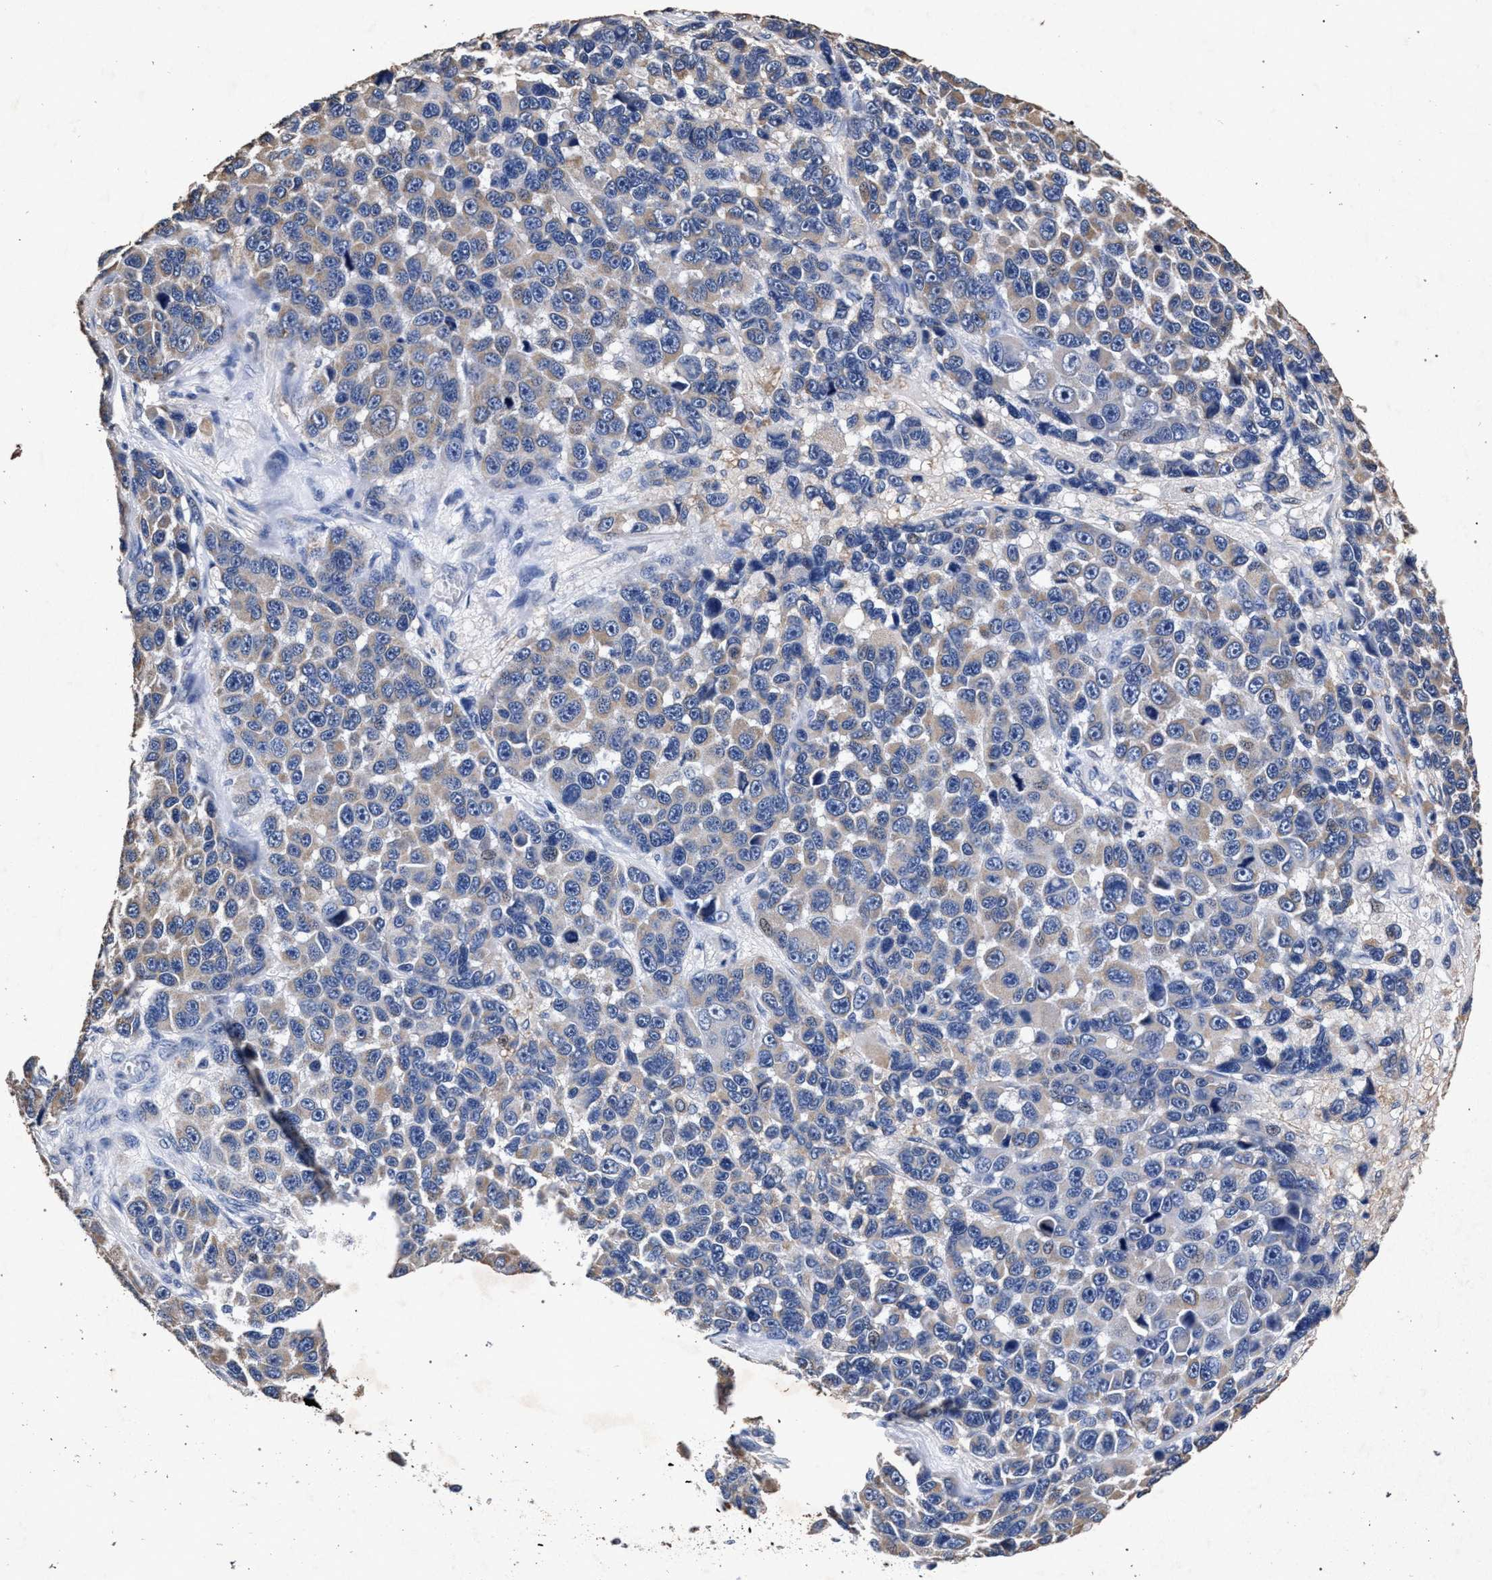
{"staining": {"intensity": "negative", "quantity": "none", "location": "none"}, "tissue": "melanoma", "cell_type": "Tumor cells", "image_type": "cancer", "snomed": [{"axis": "morphology", "description": "Malignant melanoma, NOS"}, {"axis": "topography", "description": "Skin"}], "caption": "Melanoma was stained to show a protein in brown. There is no significant positivity in tumor cells. Nuclei are stained in blue.", "gene": "ATP1A2", "patient": {"sex": "male", "age": 53}}